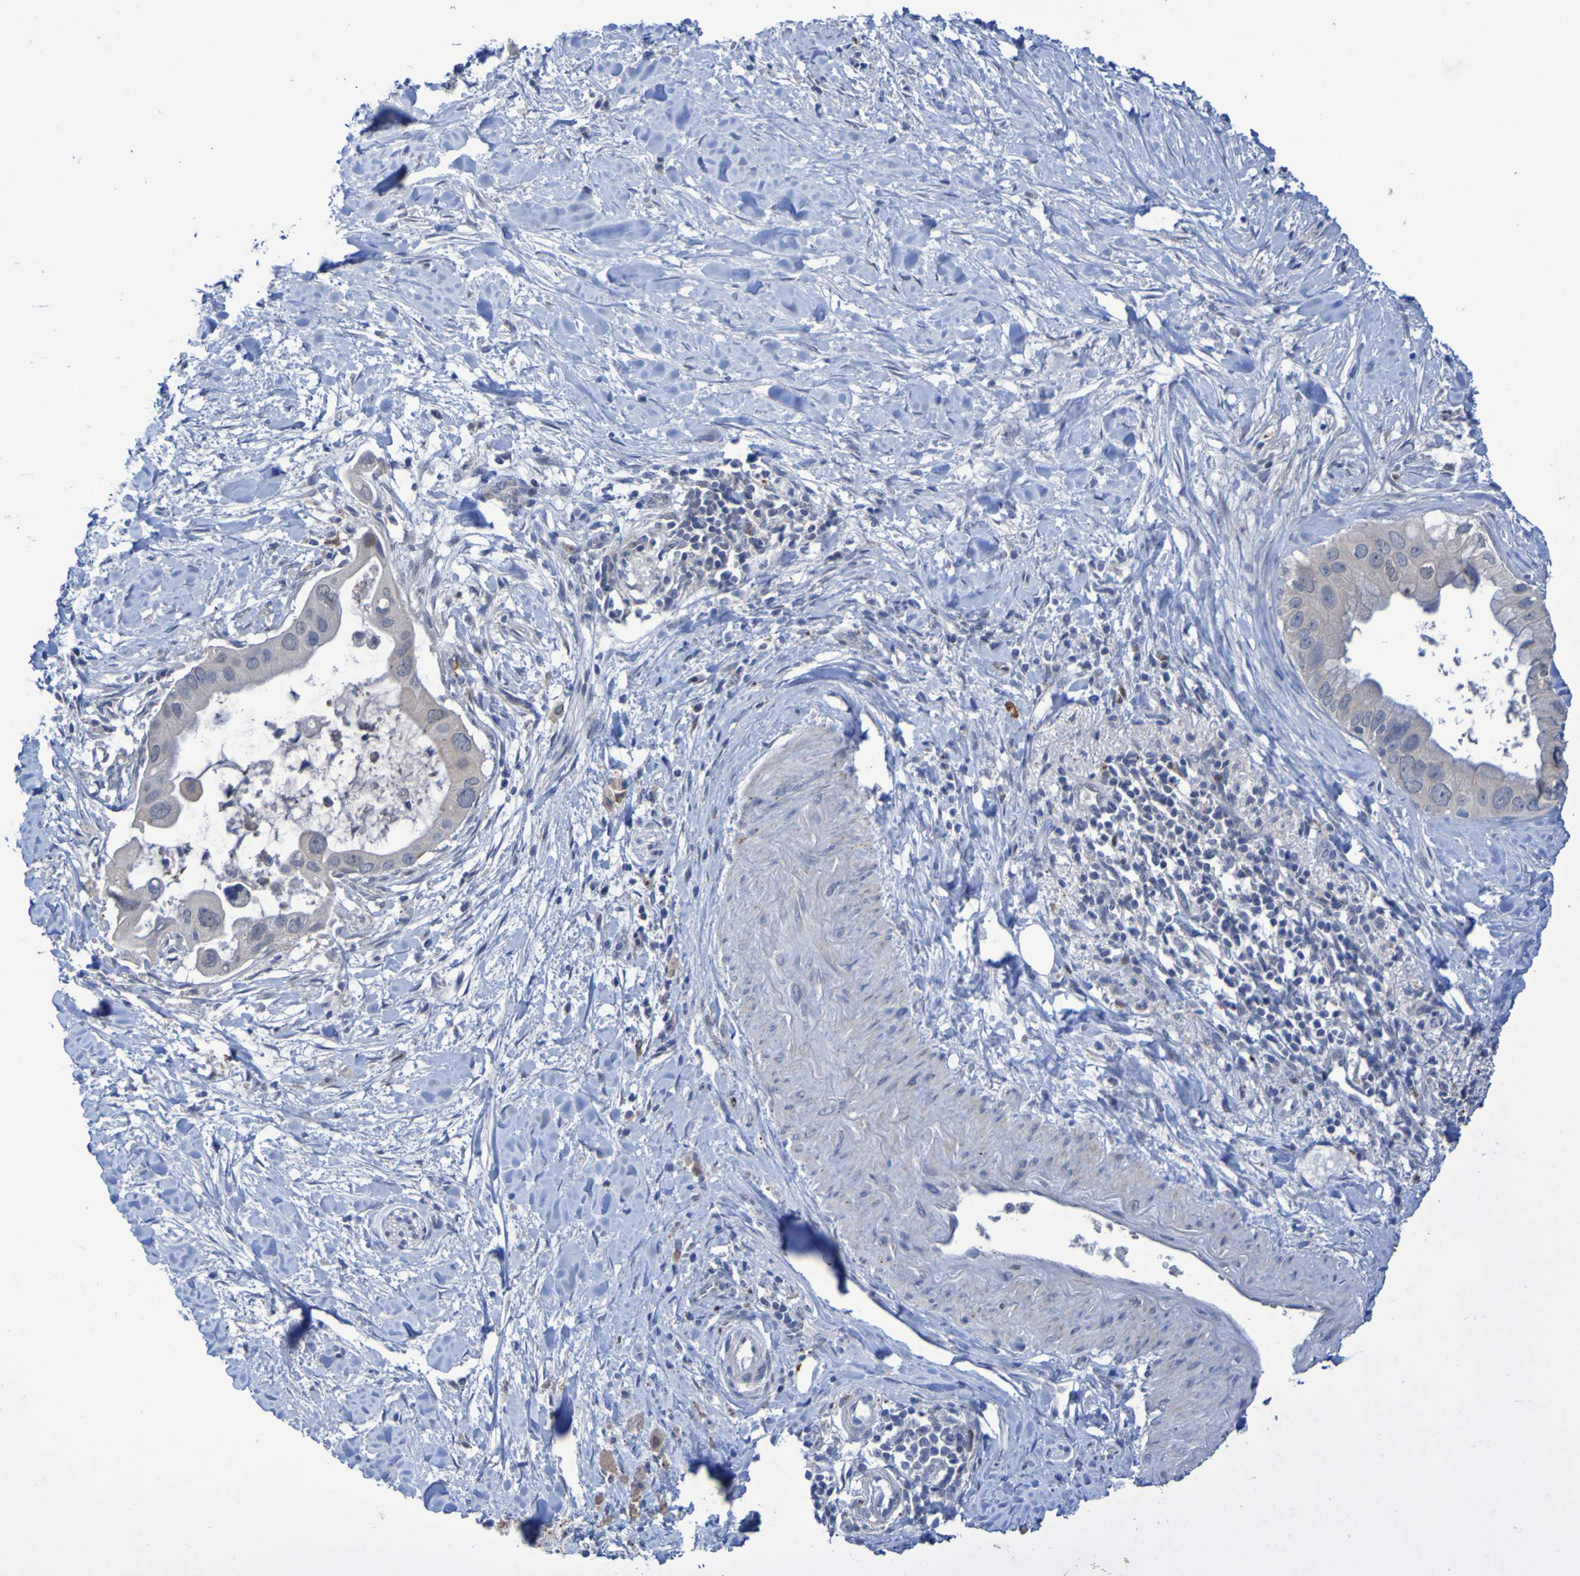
{"staining": {"intensity": "negative", "quantity": "none", "location": "none"}, "tissue": "pancreatic cancer", "cell_type": "Tumor cells", "image_type": "cancer", "snomed": [{"axis": "morphology", "description": "Adenocarcinoma, NOS"}, {"axis": "topography", "description": "Pancreas"}], "caption": "Tumor cells are negative for protein expression in human adenocarcinoma (pancreatic).", "gene": "FBP2", "patient": {"sex": "male", "age": 55}}